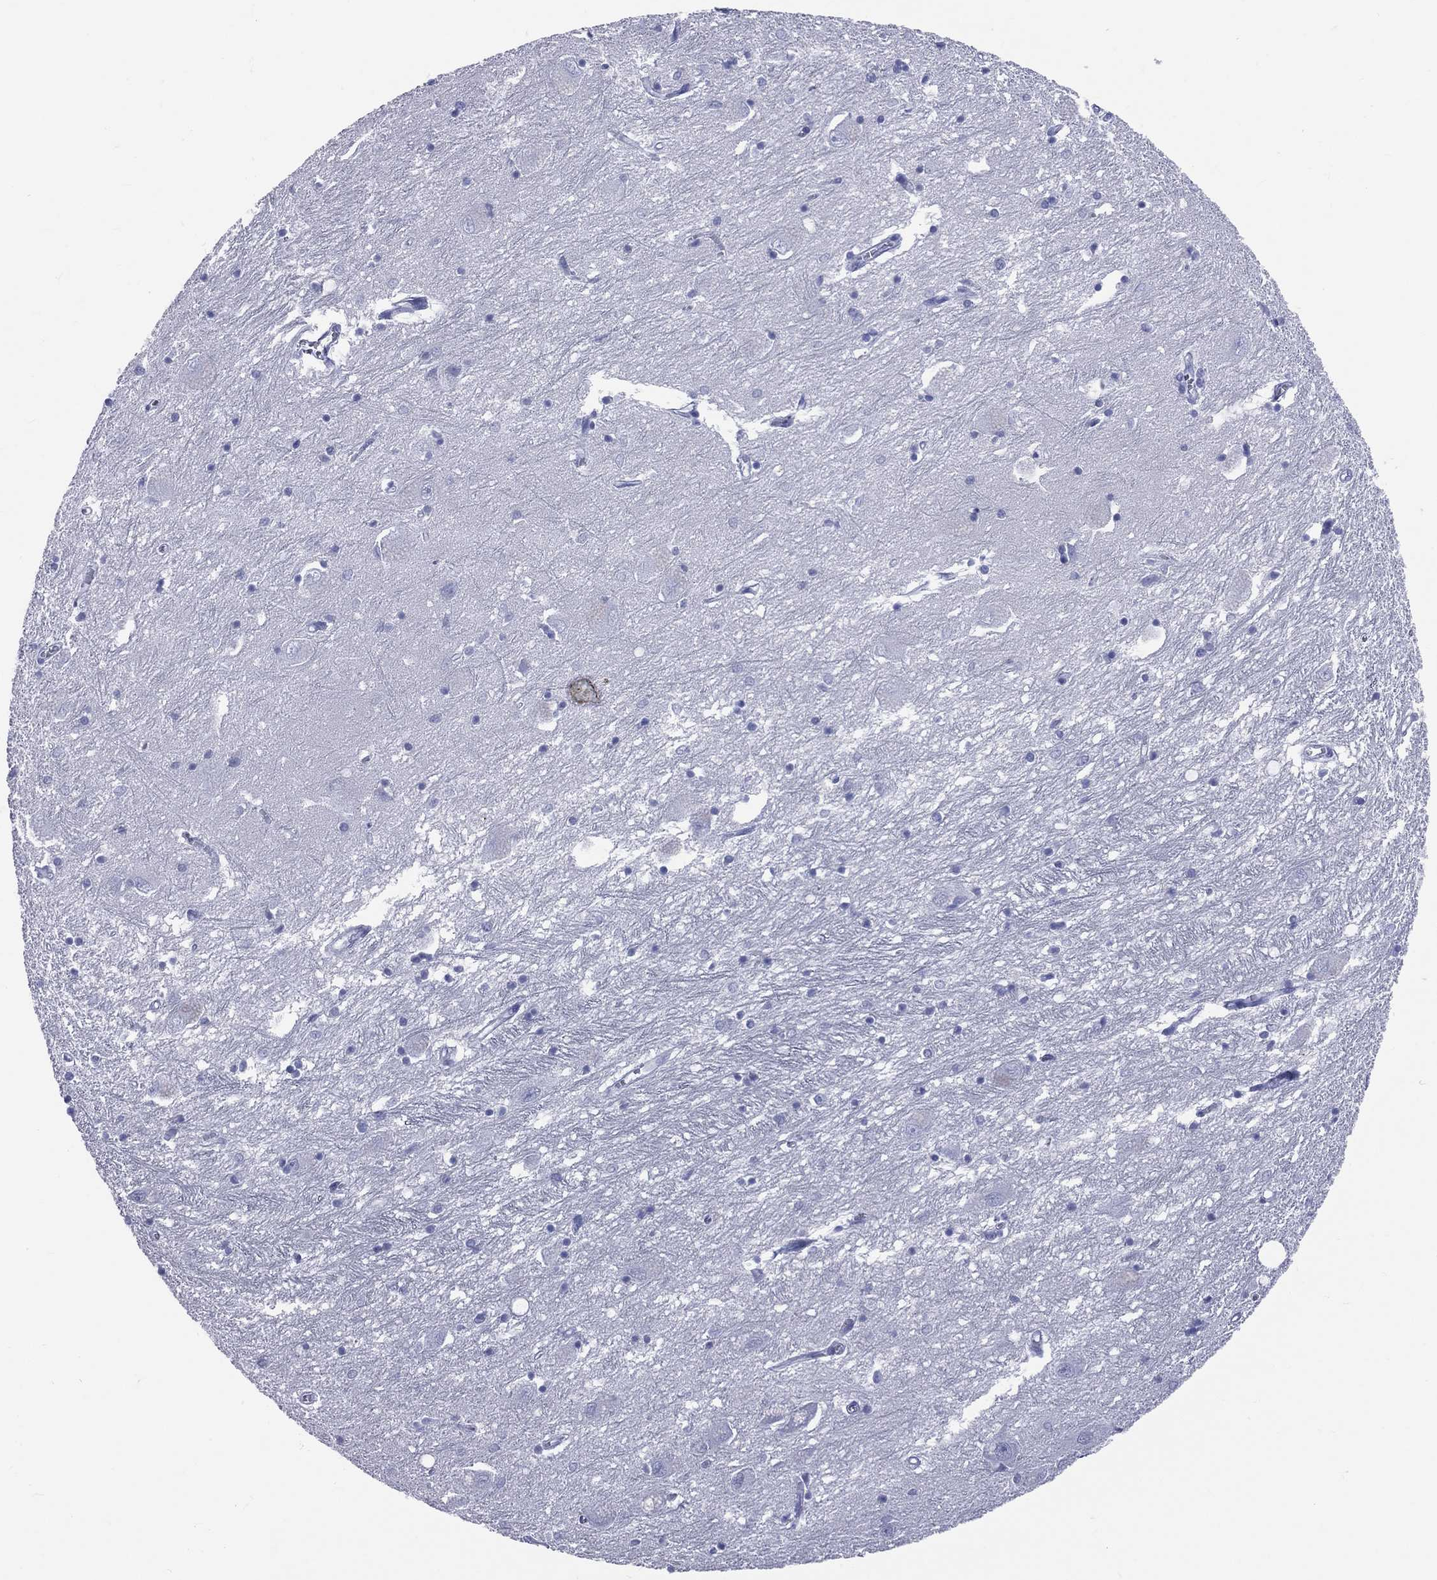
{"staining": {"intensity": "negative", "quantity": "none", "location": "none"}, "tissue": "caudate", "cell_type": "Glial cells", "image_type": "normal", "snomed": [{"axis": "morphology", "description": "Normal tissue, NOS"}, {"axis": "topography", "description": "Lateral ventricle wall"}], "caption": "Normal caudate was stained to show a protein in brown. There is no significant expression in glial cells.", "gene": "MLLT10", "patient": {"sex": "male", "age": 54}}